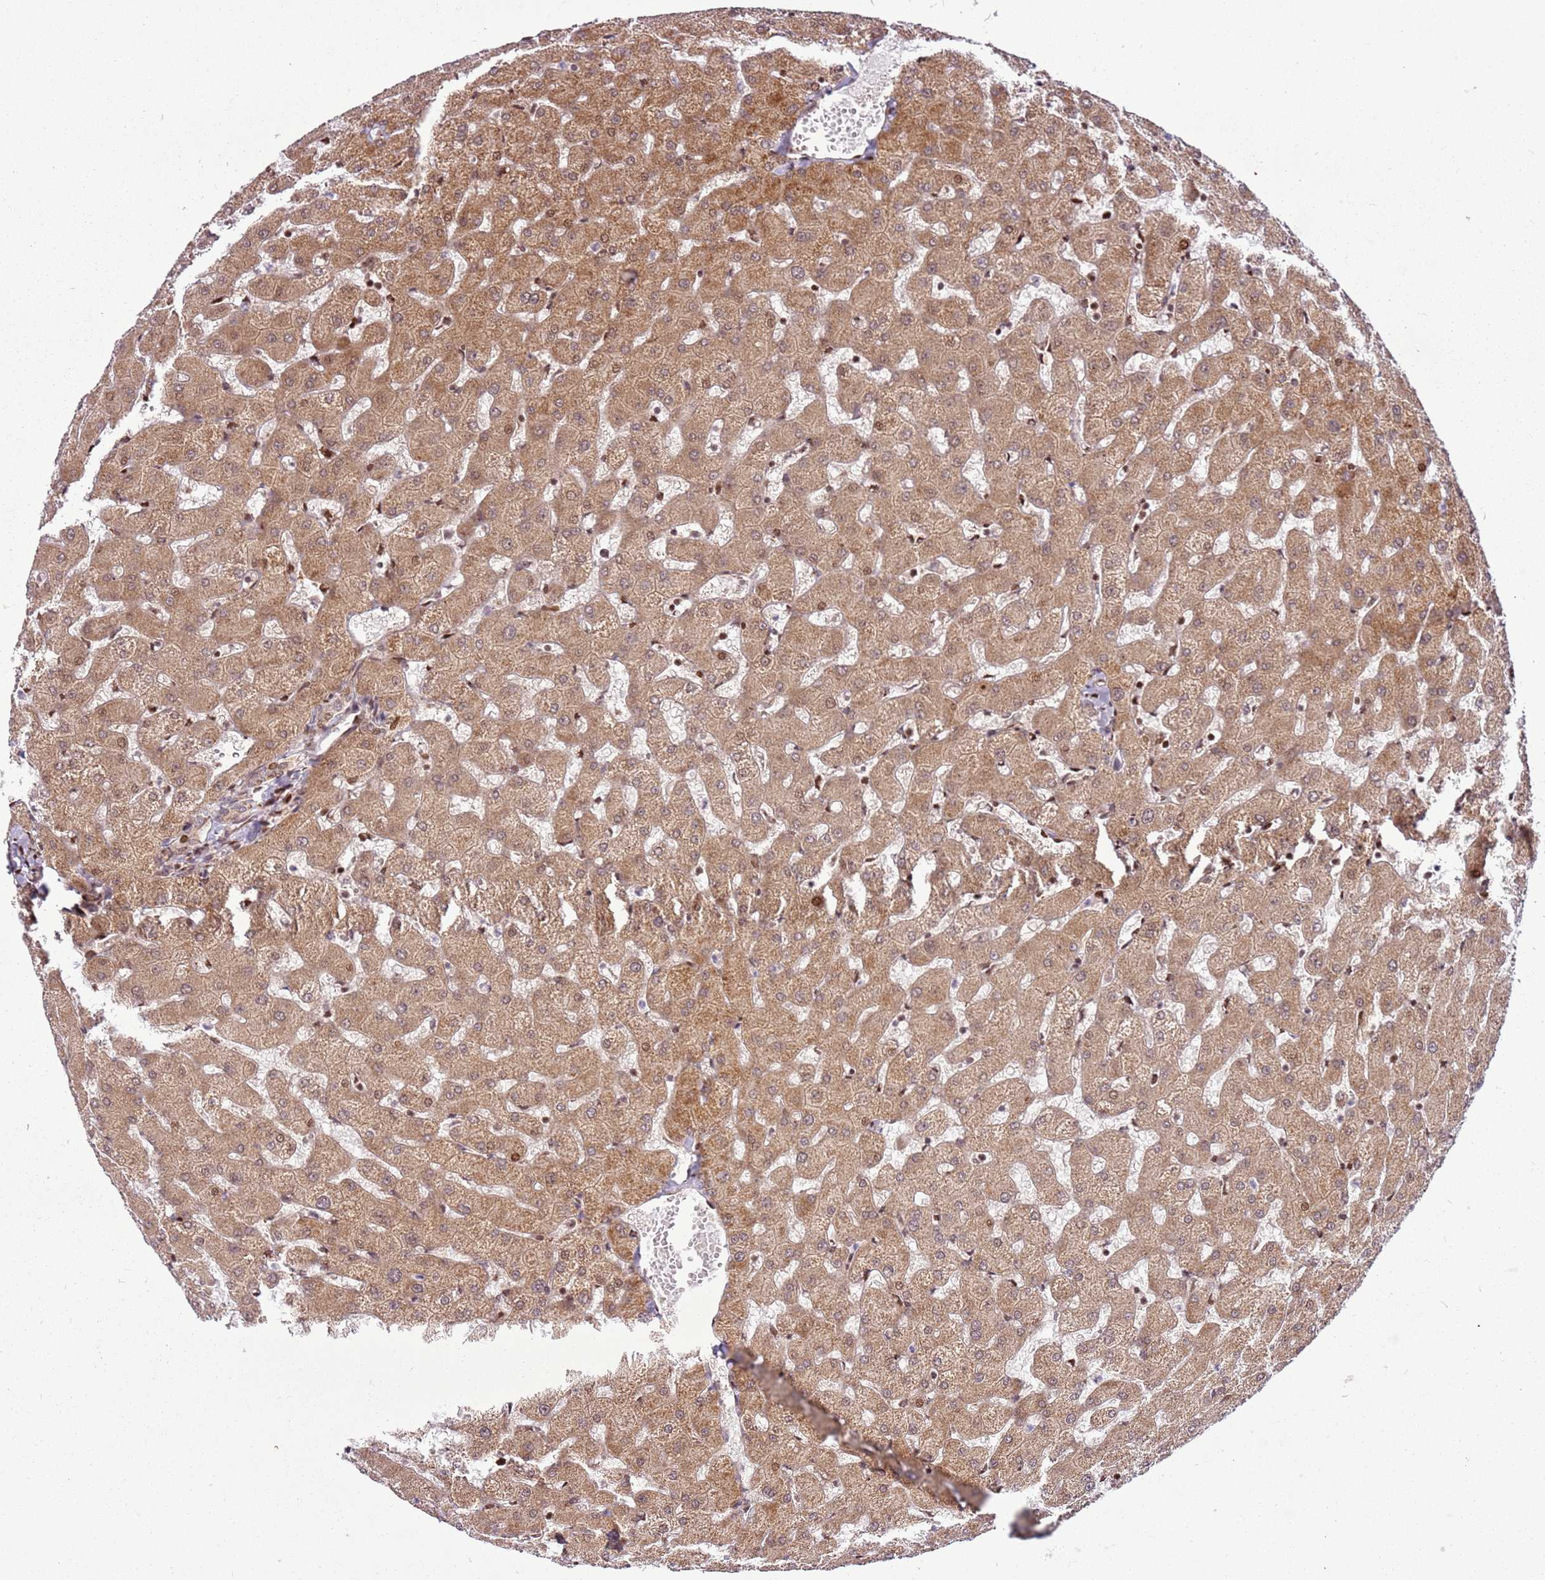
{"staining": {"intensity": "moderate", "quantity": ">75%", "location": "cytoplasmic/membranous,nuclear"}, "tissue": "liver", "cell_type": "Cholangiocytes", "image_type": "normal", "snomed": [{"axis": "morphology", "description": "Normal tissue, NOS"}, {"axis": "topography", "description": "Liver"}], "caption": "The micrograph reveals immunohistochemical staining of benign liver. There is moderate cytoplasmic/membranous,nuclear staining is identified in approximately >75% of cholangiocytes. The staining is performed using DAB brown chromogen to label protein expression. The nuclei are counter-stained blue using hematoxylin.", "gene": "PCTP", "patient": {"sex": "female", "age": 63}}